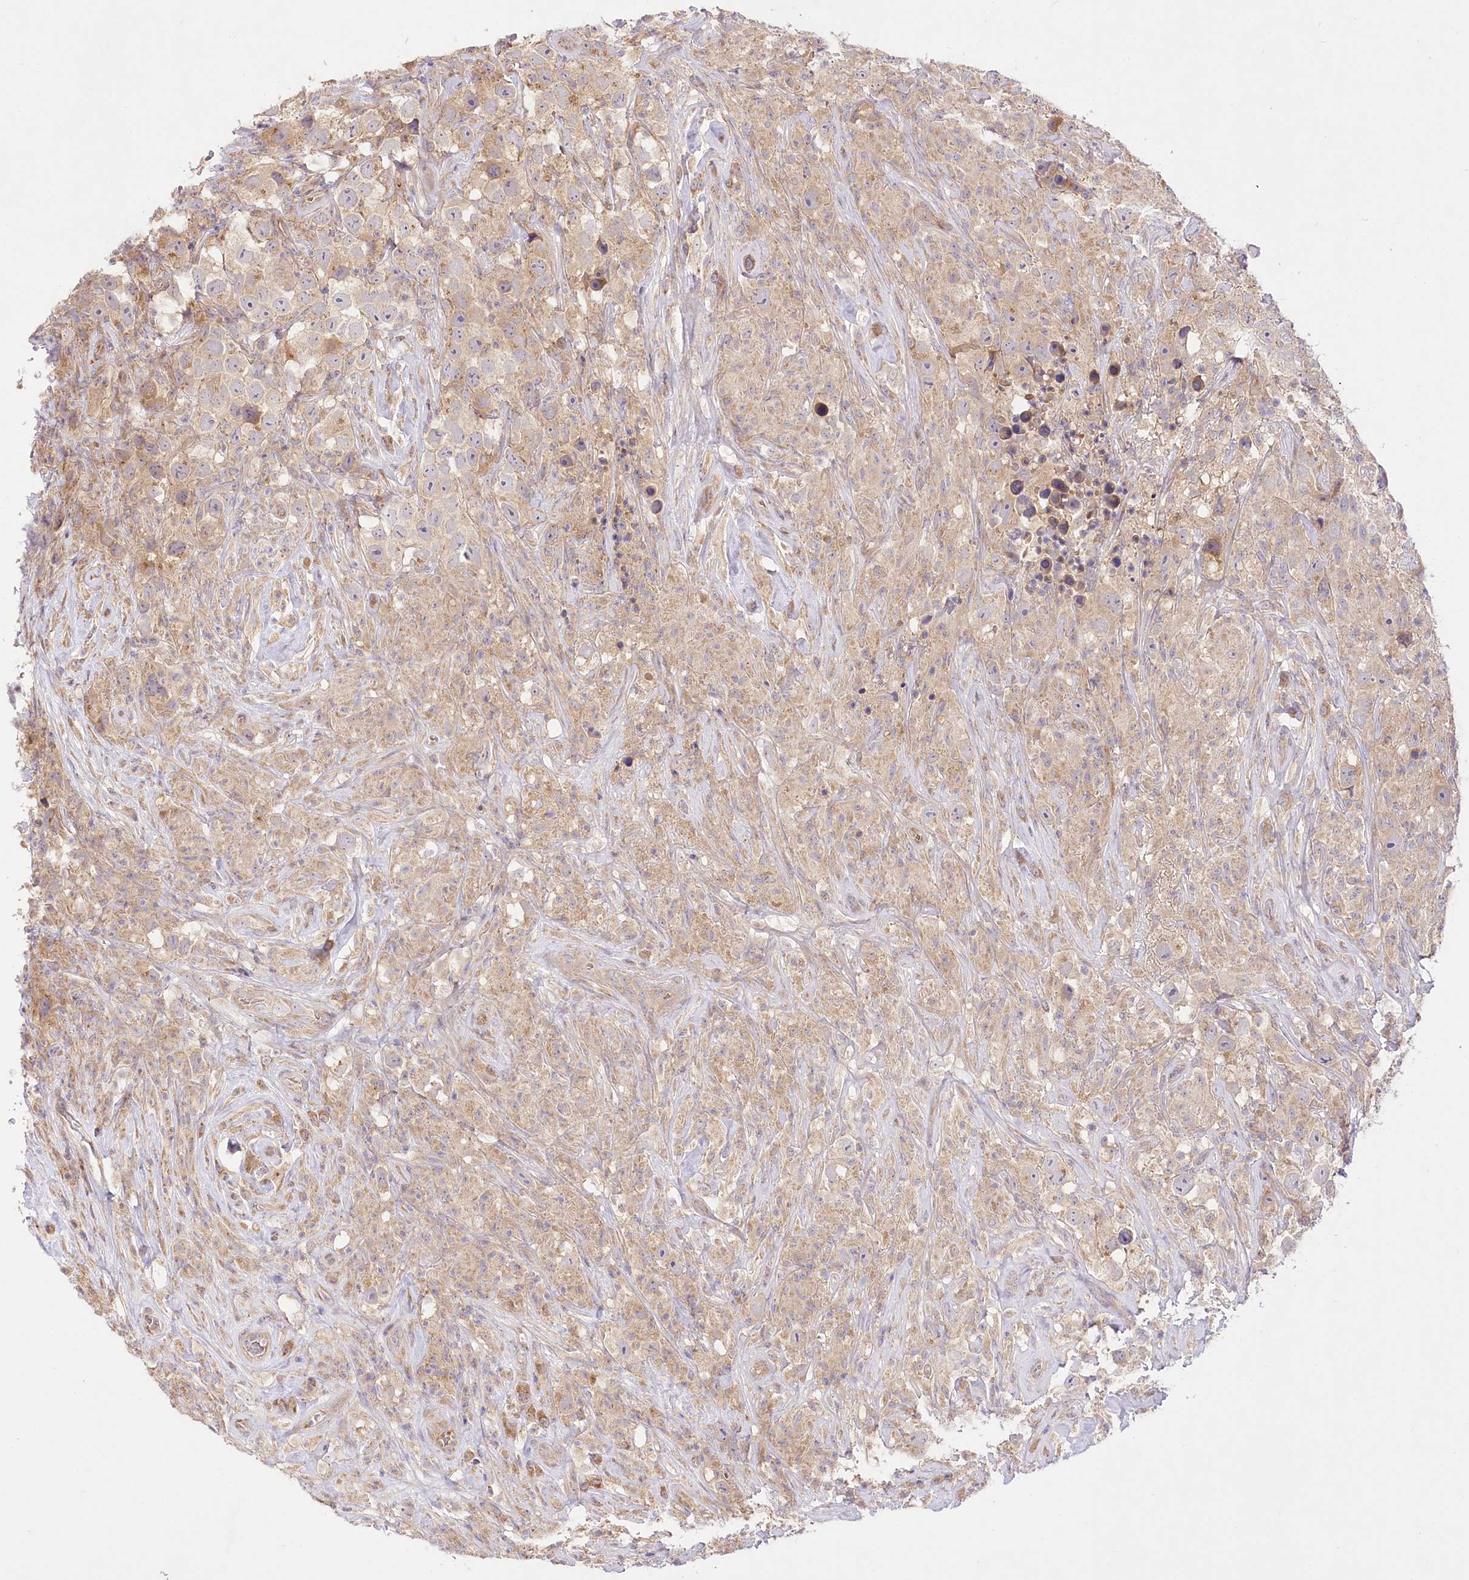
{"staining": {"intensity": "weak", "quantity": "25%-75%", "location": "cytoplasmic/membranous"}, "tissue": "testis cancer", "cell_type": "Tumor cells", "image_type": "cancer", "snomed": [{"axis": "morphology", "description": "Seminoma, NOS"}, {"axis": "topography", "description": "Testis"}], "caption": "Approximately 25%-75% of tumor cells in human testis seminoma show weak cytoplasmic/membranous protein positivity as visualized by brown immunohistochemical staining.", "gene": "PYROXD1", "patient": {"sex": "male", "age": 49}}